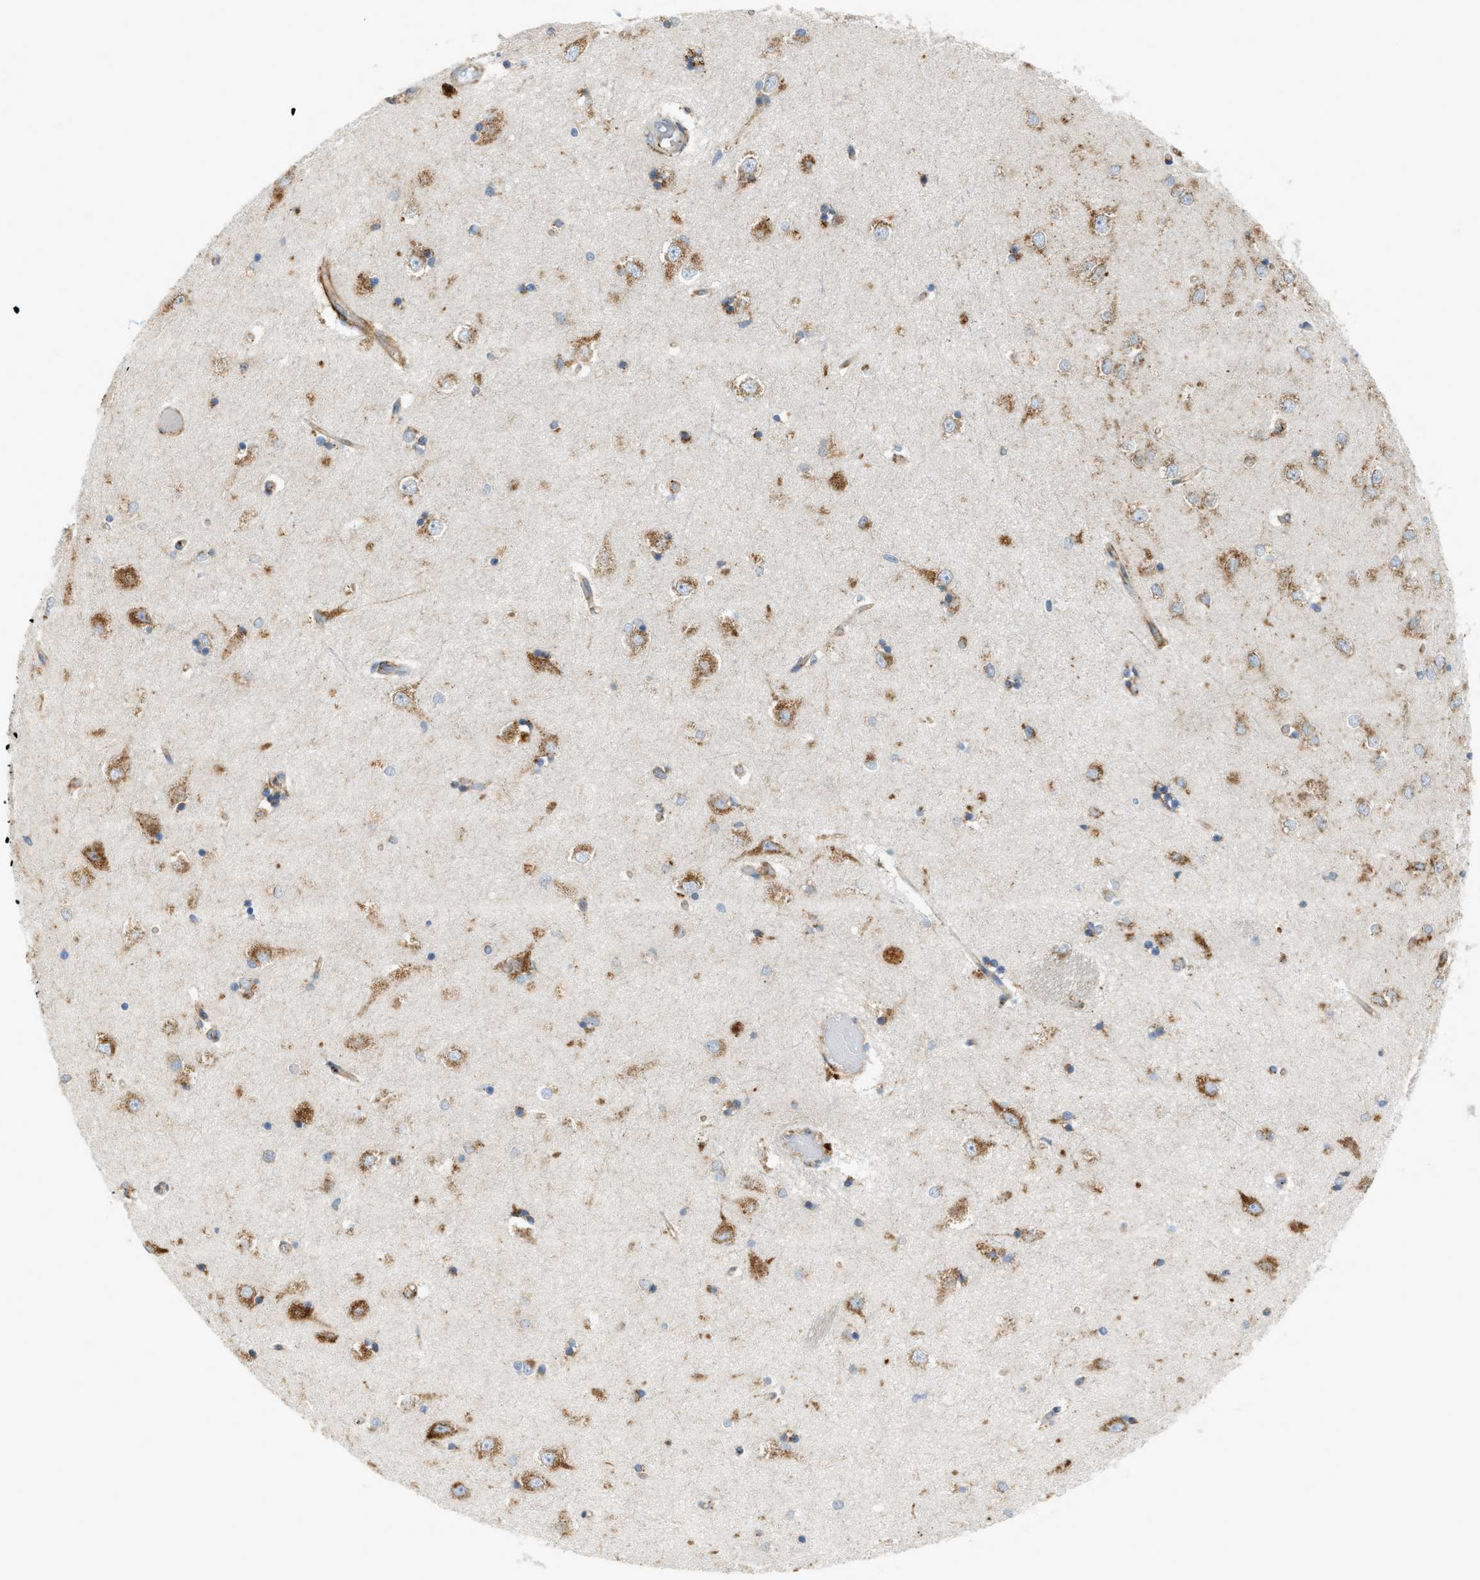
{"staining": {"intensity": "moderate", "quantity": "<25%", "location": "cytoplasmic/membranous"}, "tissue": "hippocampus", "cell_type": "Glial cells", "image_type": "normal", "snomed": [{"axis": "morphology", "description": "Normal tissue, NOS"}, {"axis": "topography", "description": "Hippocampus"}], "caption": "Immunohistochemistry (IHC) of unremarkable human hippocampus reveals low levels of moderate cytoplasmic/membranous staining in approximately <25% of glial cells.", "gene": "LMBRD1", "patient": {"sex": "male", "age": 45}}